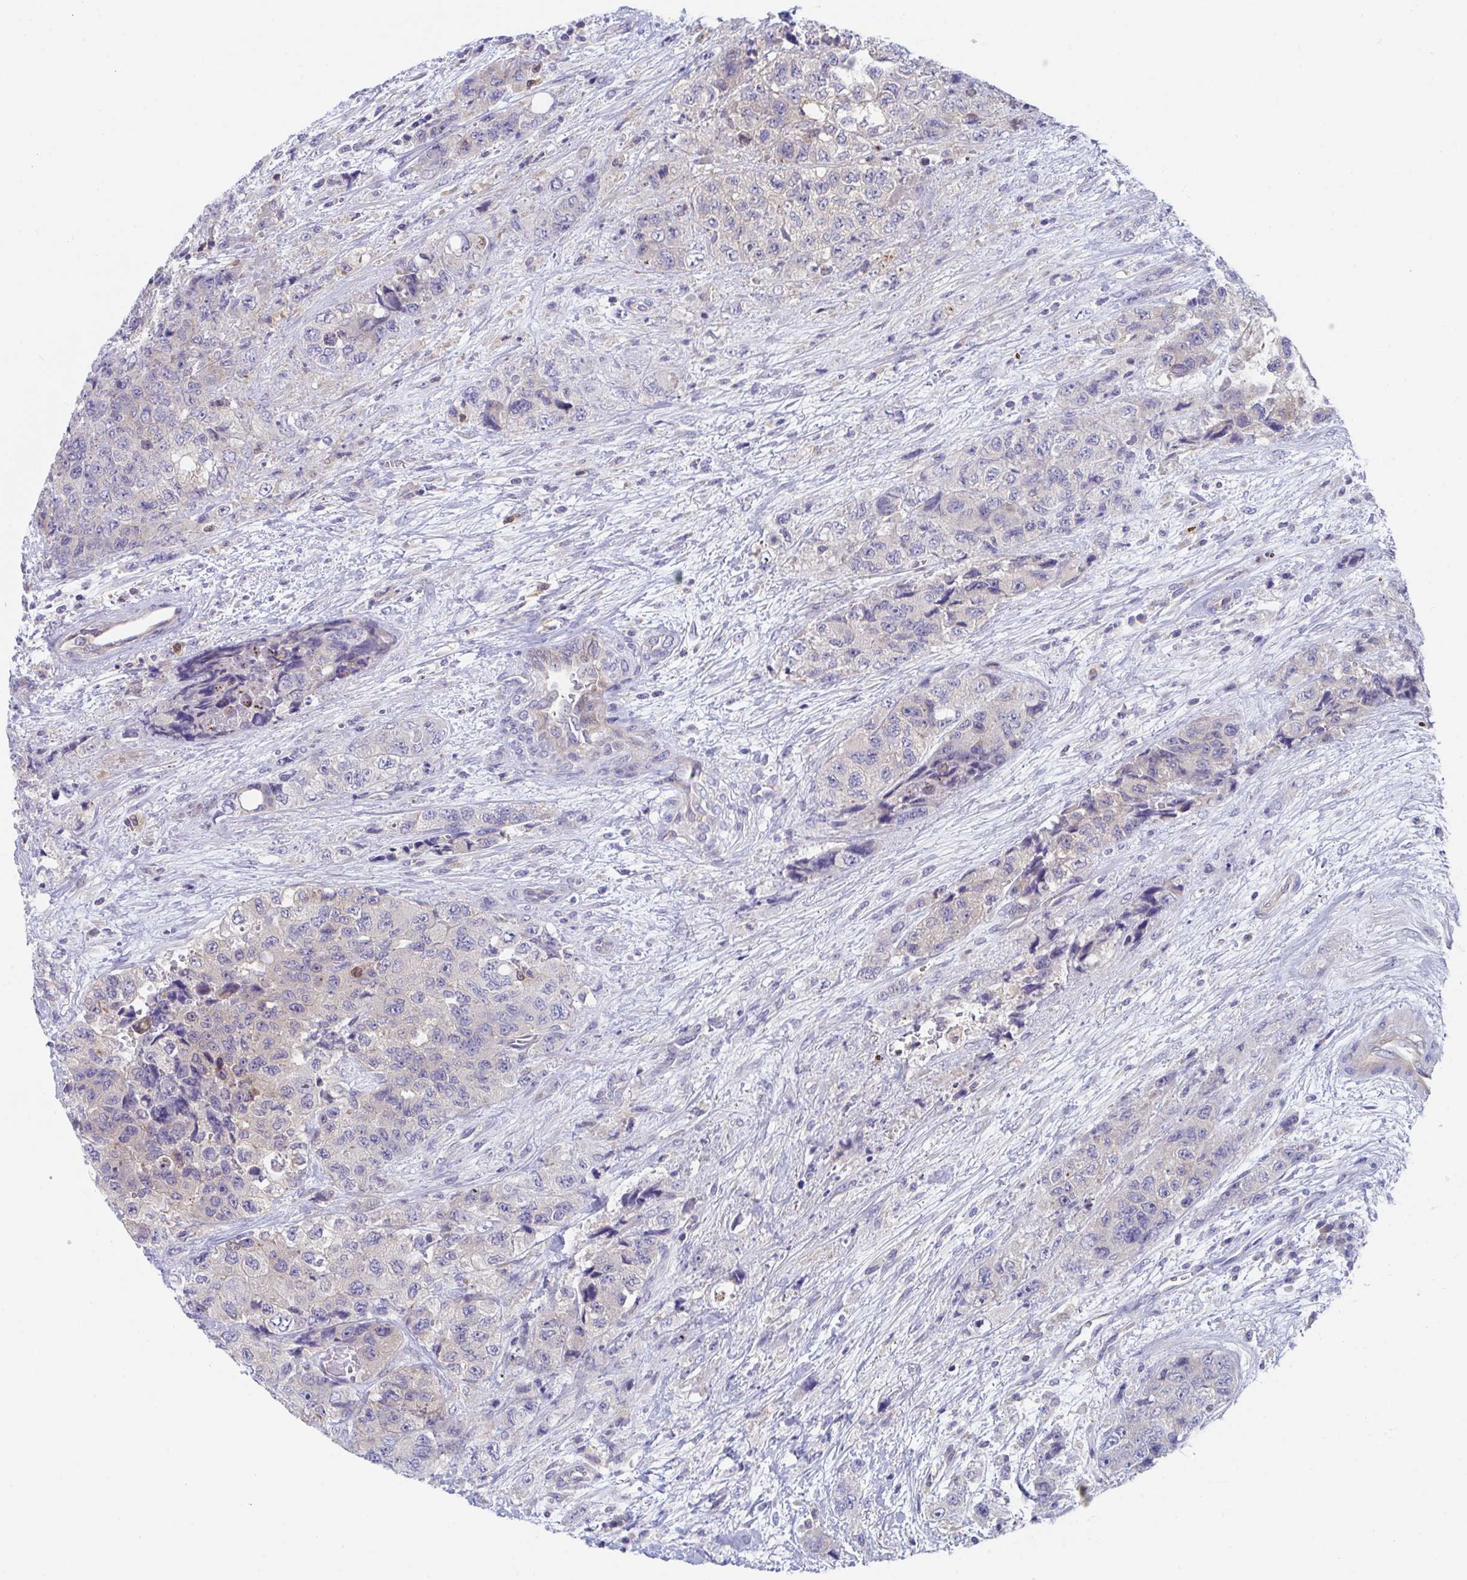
{"staining": {"intensity": "negative", "quantity": "none", "location": "none"}, "tissue": "urothelial cancer", "cell_type": "Tumor cells", "image_type": "cancer", "snomed": [{"axis": "morphology", "description": "Urothelial carcinoma, High grade"}, {"axis": "topography", "description": "Urinary bladder"}], "caption": "Histopathology image shows no significant protein staining in tumor cells of urothelial carcinoma (high-grade).", "gene": "P2RX3", "patient": {"sex": "female", "age": 78}}